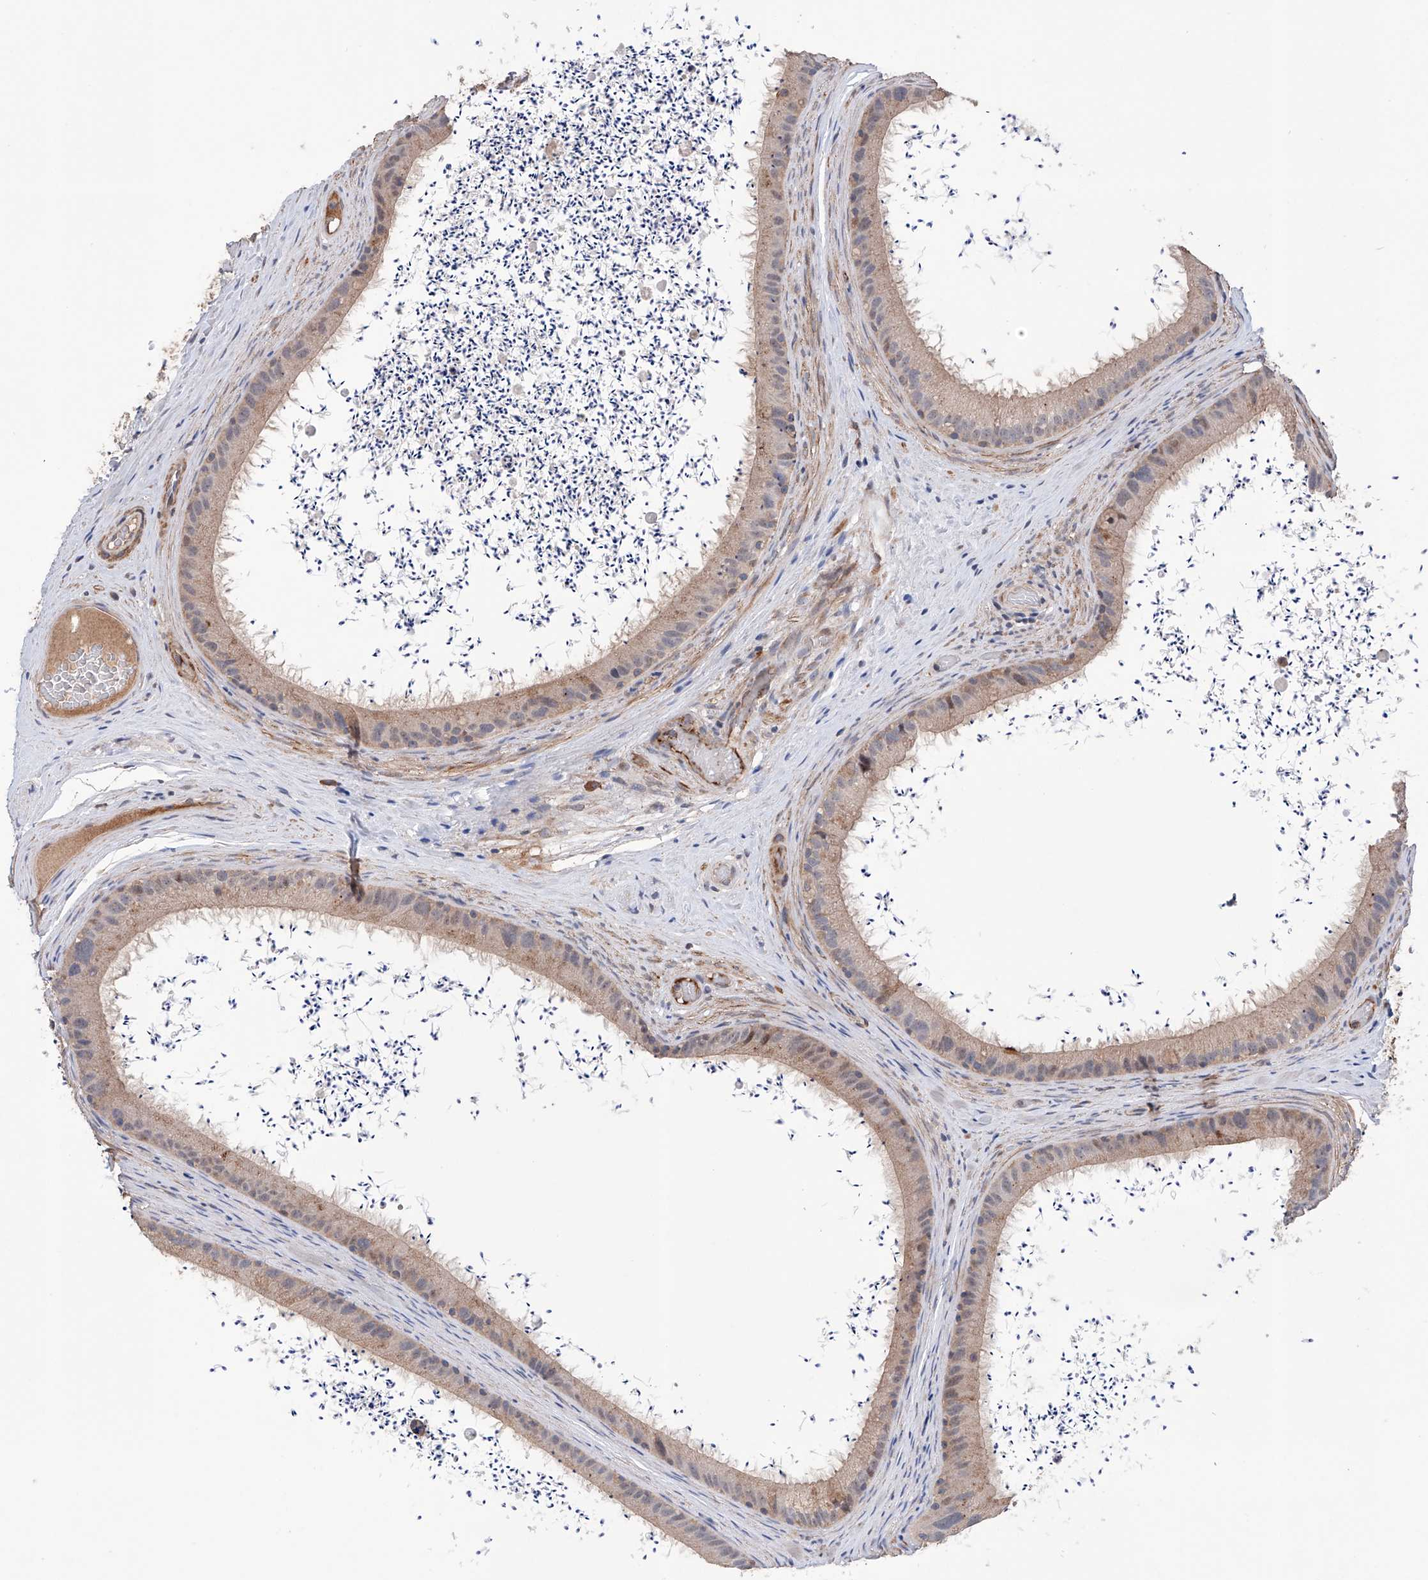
{"staining": {"intensity": "weak", "quantity": "25%-75%", "location": "cytoplasmic/membranous"}, "tissue": "epididymis", "cell_type": "Glandular cells", "image_type": "normal", "snomed": [{"axis": "morphology", "description": "Normal tissue, NOS"}, {"axis": "topography", "description": "Epididymis, spermatic cord, NOS"}], "caption": "Epididymis stained for a protein demonstrates weak cytoplasmic/membranous positivity in glandular cells. (DAB IHC with brightfield microscopy, high magnification).", "gene": "AFG1L", "patient": {"sex": "male", "age": 50}}